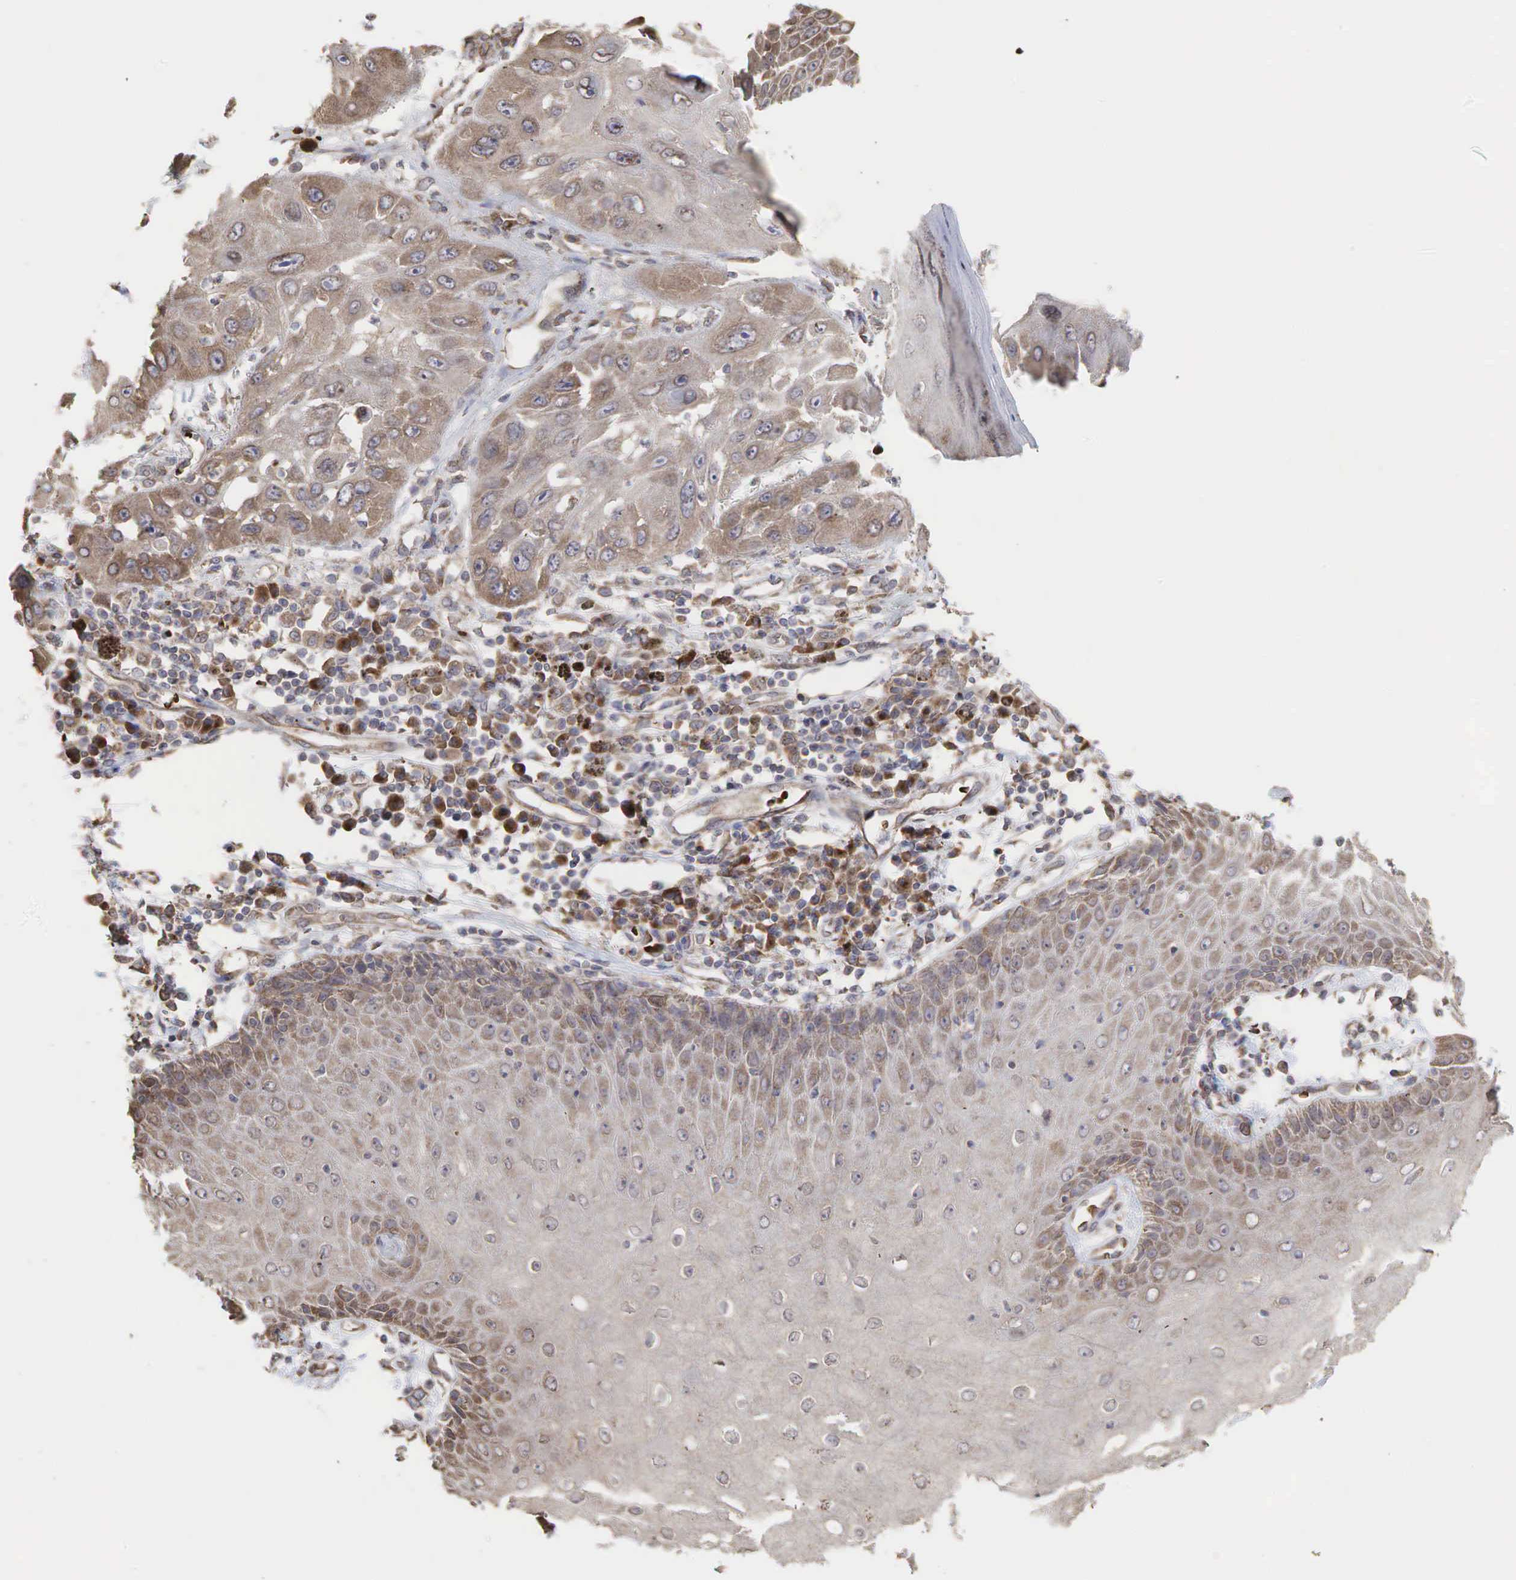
{"staining": {"intensity": "weak", "quantity": ">75%", "location": "cytoplasmic/membranous"}, "tissue": "skin cancer", "cell_type": "Tumor cells", "image_type": "cancer", "snomed": [{"axis": "morphology", "description": "Squamous cell carcinoma, NOS"}, {"axis": "topography", "description": "Skin"}, {"axis": "topography", "description": "Anal"}], "caption": "The histopathology image reveals staining of squamous cell carcinoma (skin), revealing weak cytoplasmic/membranous protein positivity (brown color) within tumor cells.", "gene": "PABPC5", "patient": {"sex": "male", "age": 61}}